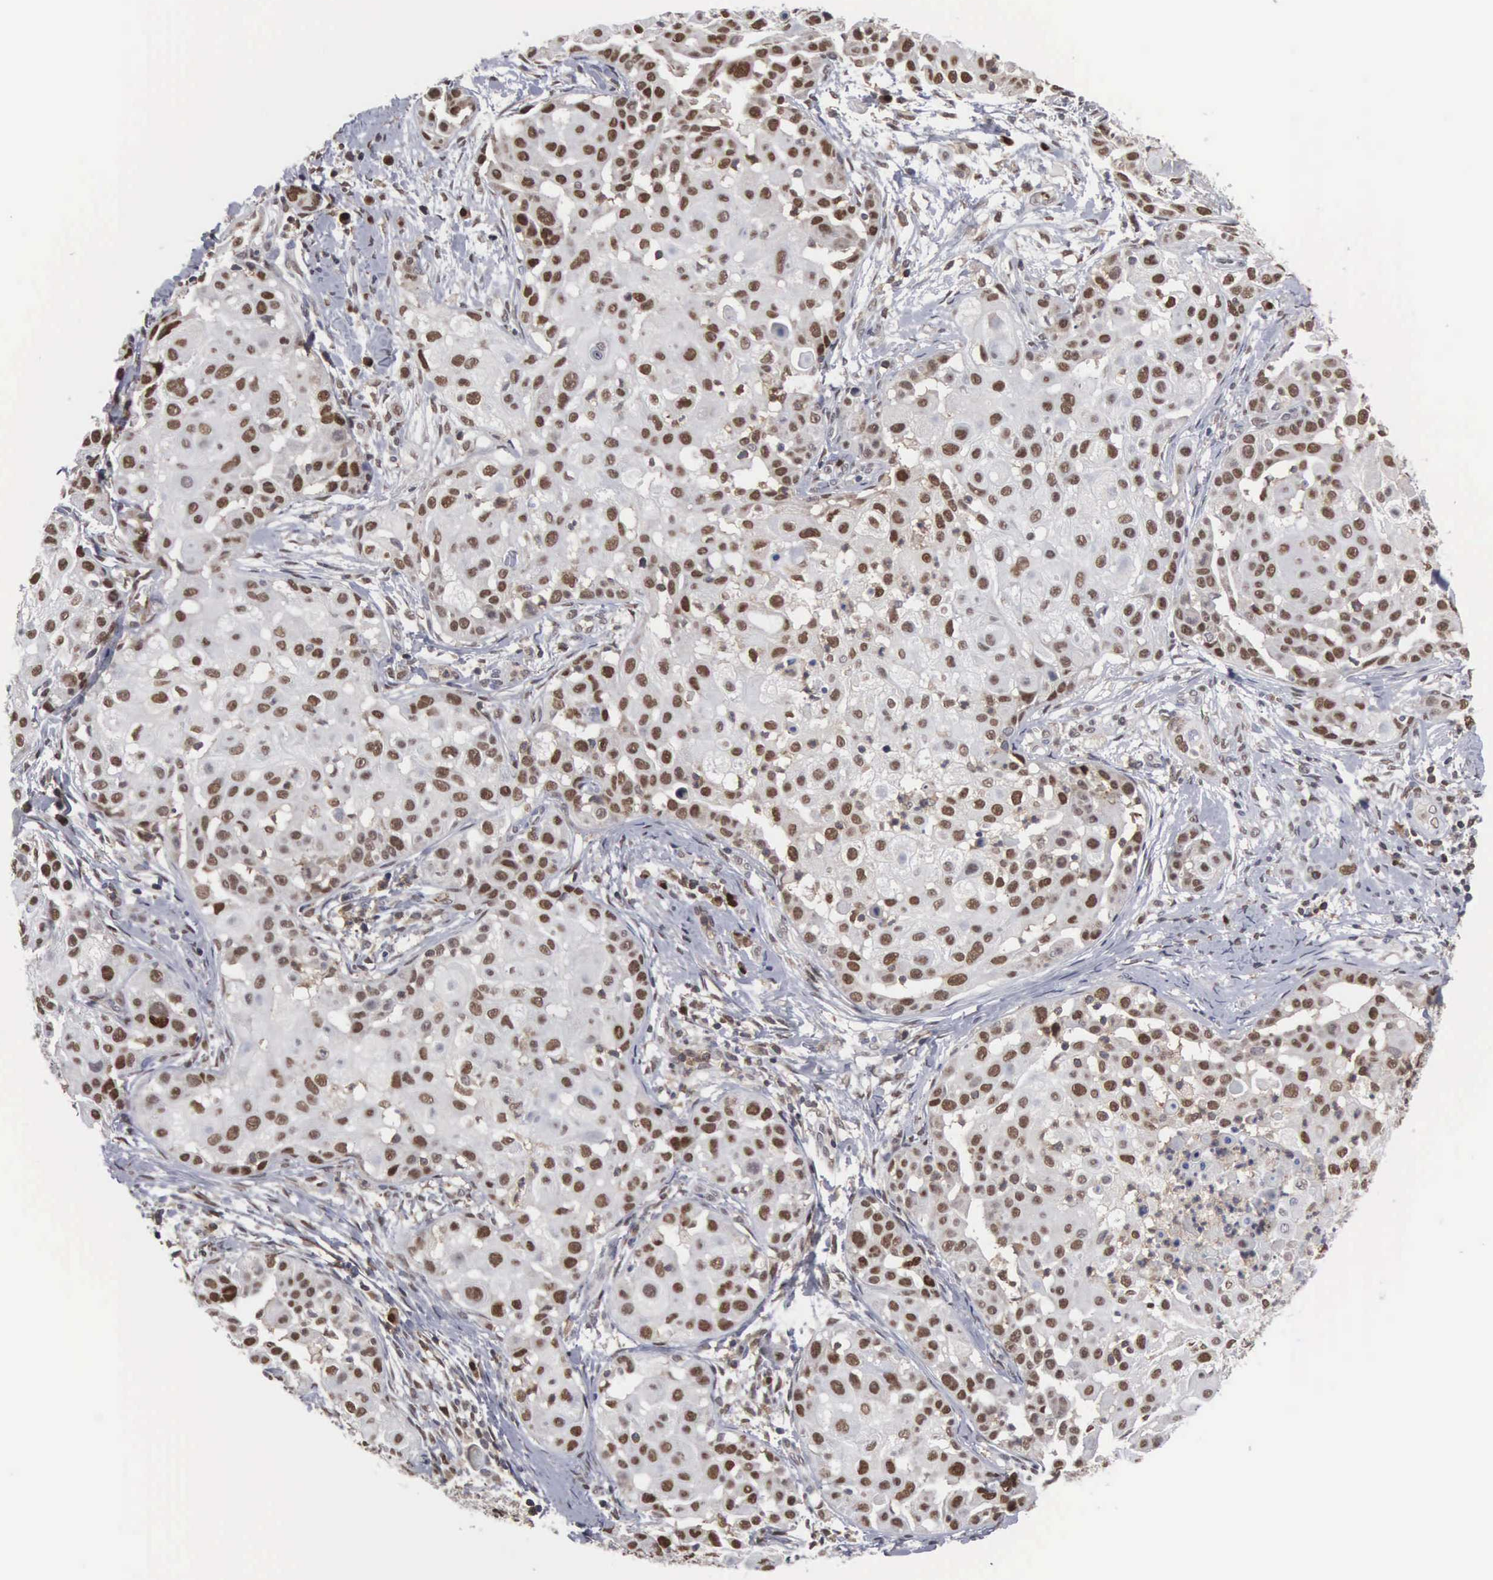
{"staining": {"intensity": "moderate", "quantity": ">75%", "location": "nuclear"}, "tissue": "skin cancer", "cell_type": "Tumor cells", "image_type": "cancer", "snomed": [{"axis": "morphology", "description": "Squamous cell carcinoma, NOS"}, {"axis": "topography", "description": "Skin"}], "caption": "Skin cancer (squamous cell carcinoma) stained with immunohistochemistry reveals moderate nuclear staining in about >75% of tumor cells.", "gene": "TRMT5", "patient": {"sex": "female", "age": 57}}